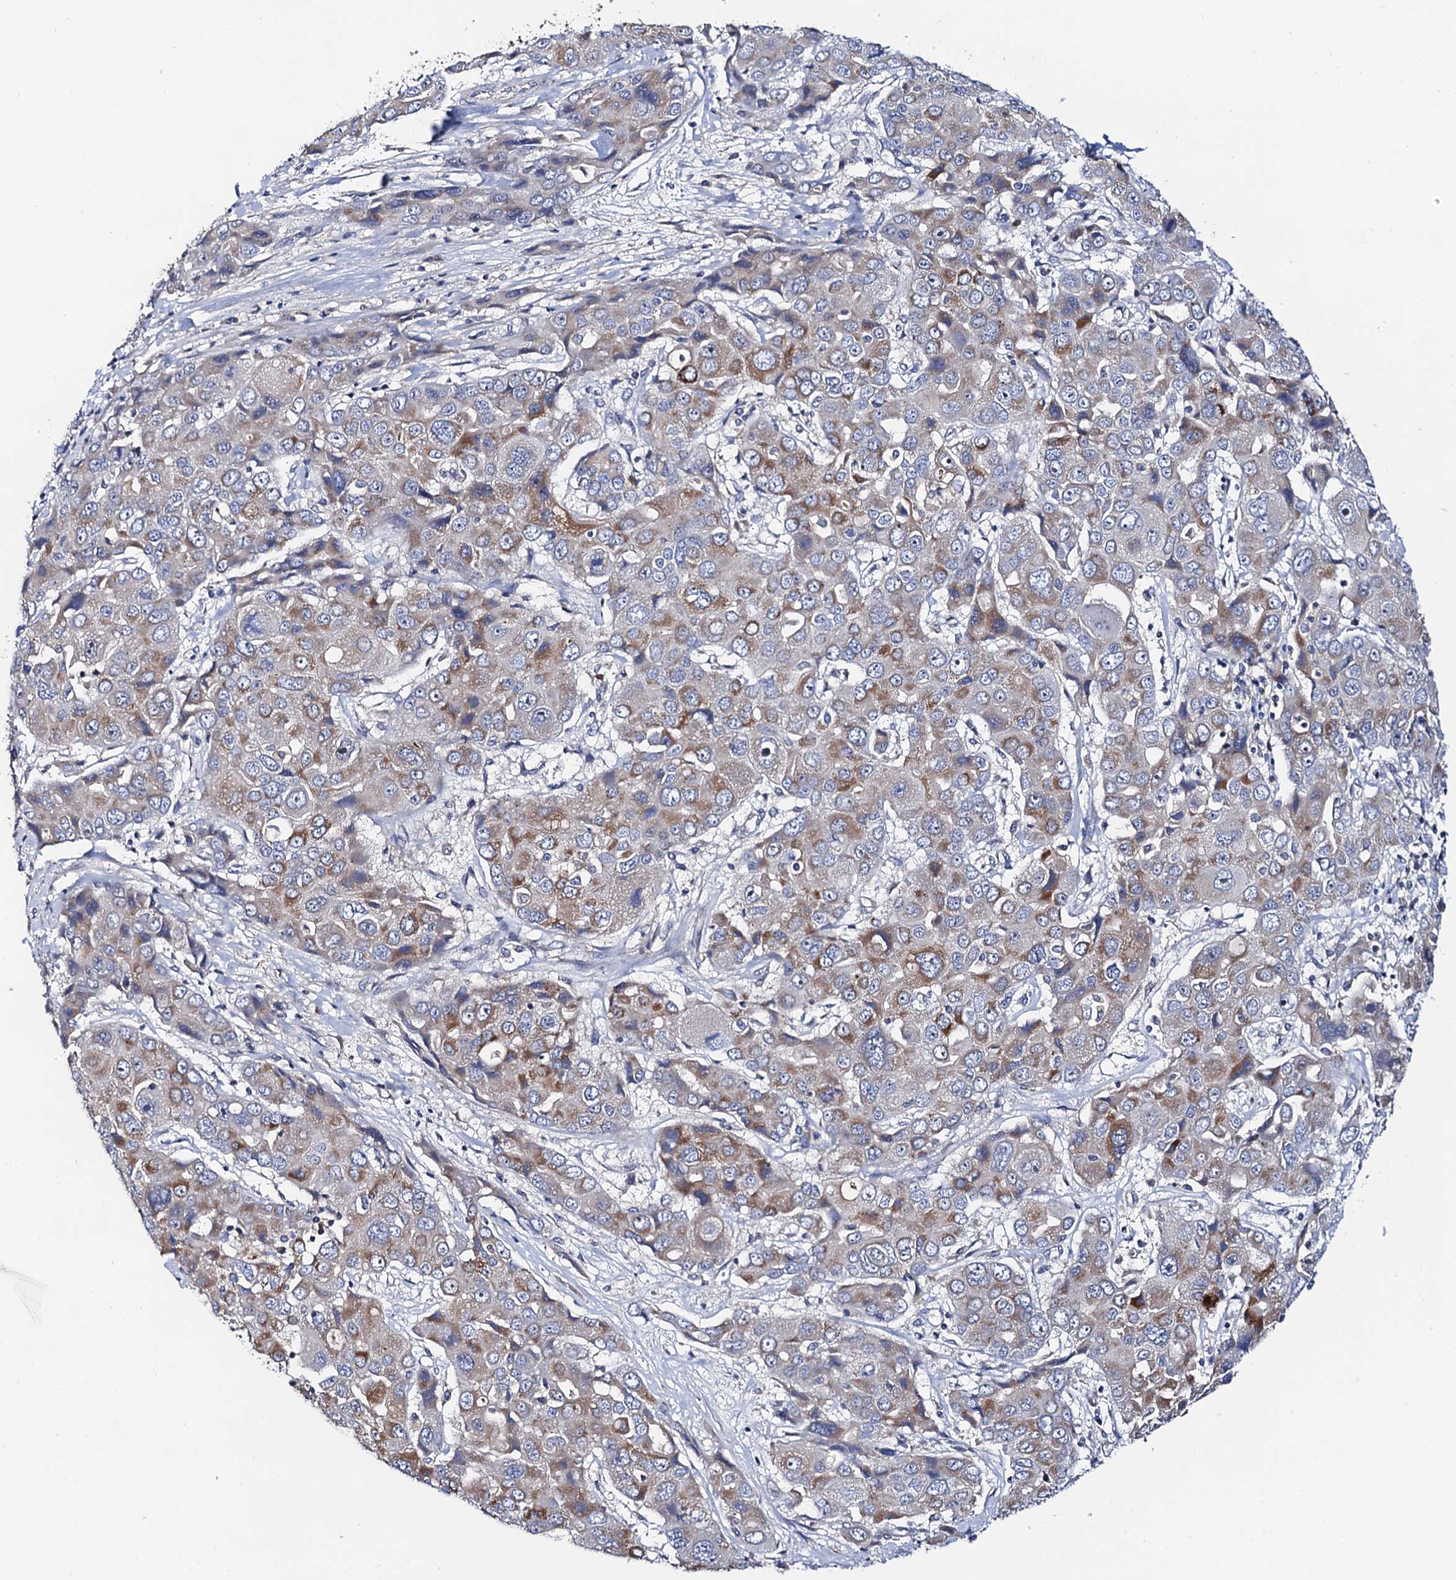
{"staining": {"intensity": "moderate", "quantity": "25%-75%", "location": "cytoplasmic/membranous"}, "tissue": "liver cancer", "cell_type": "Tumor cells", "image_type": "cancer", "snomed": [{"axis": "morphology", "description": "Cholangiocarcinoma"}, {"axis": "topography", "description": "Liver"}], "caption": "Cholangiocarcinoma (liver) was stained to show a protein in brown. There is medium levels of moderate cytoplasmic/membranous expression in approximately 25%-75% of tumor cells. Ihc stains the protein in brown and the nuclei are stained blue.", "gene": "MRPL48", "patient": {"sex": "male", "age": 67}}